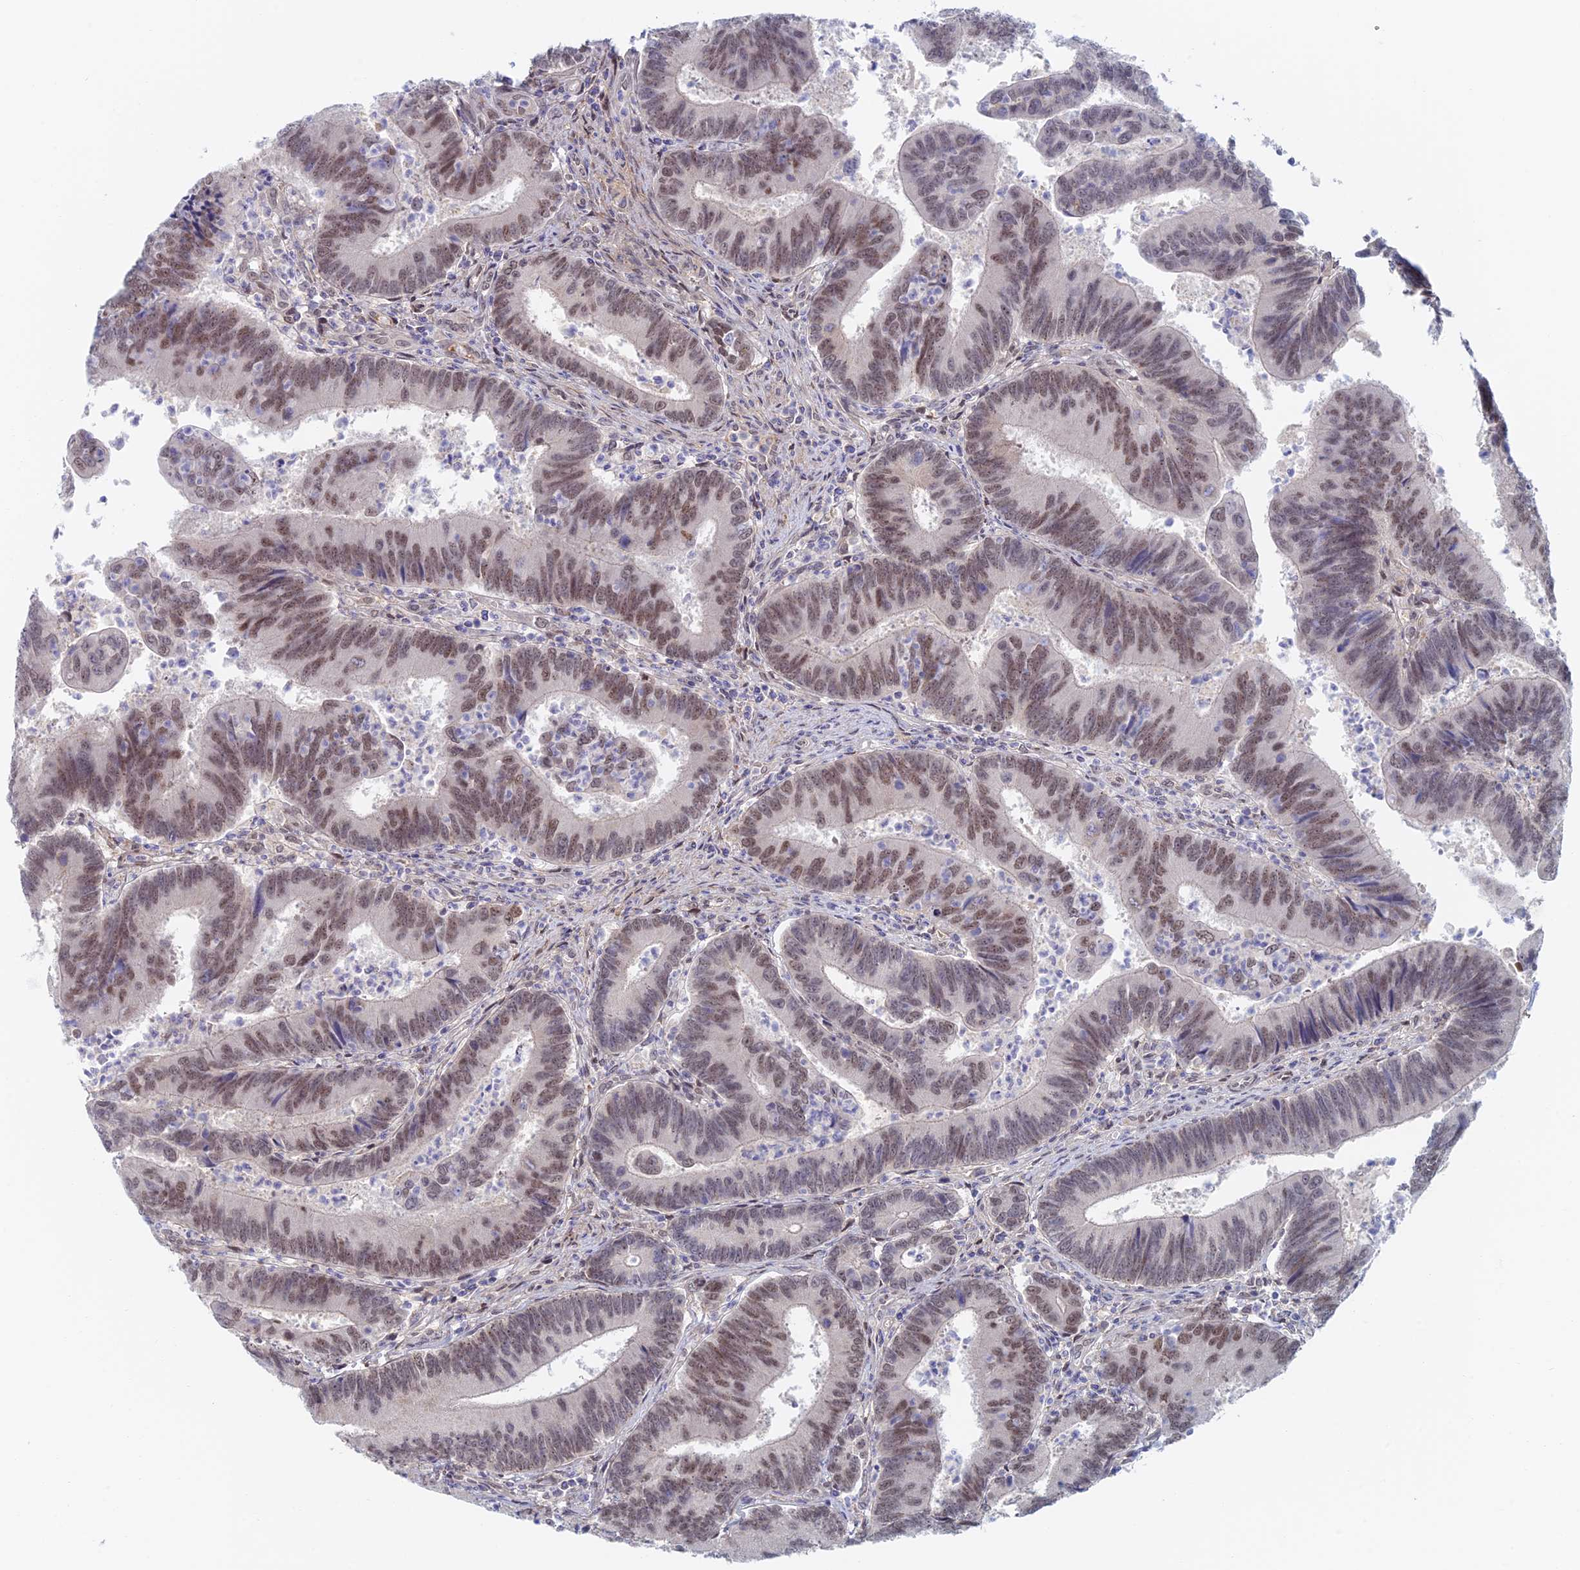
{"staining": {"intensity": "moderate", "quantity": ">75%", "location": "nuclear"}, "tissue": "colorectal cancer", "cell_type": "Tumor cells", "image_type": "cancer", "snomed": [{"axis": "morphology", "description": "Adenocarcinoma, NOS"}, {"axis": "topography", "description": "Colon"}], "caption": "About >75% of tumor cells in human colorectal adenocarcinoma exhibit moderate nuclear protein positivity as visualized by brown immunohistochemical staining.", "gene": "ZUP1", "patient": {"sex": "female", "age": 67}}